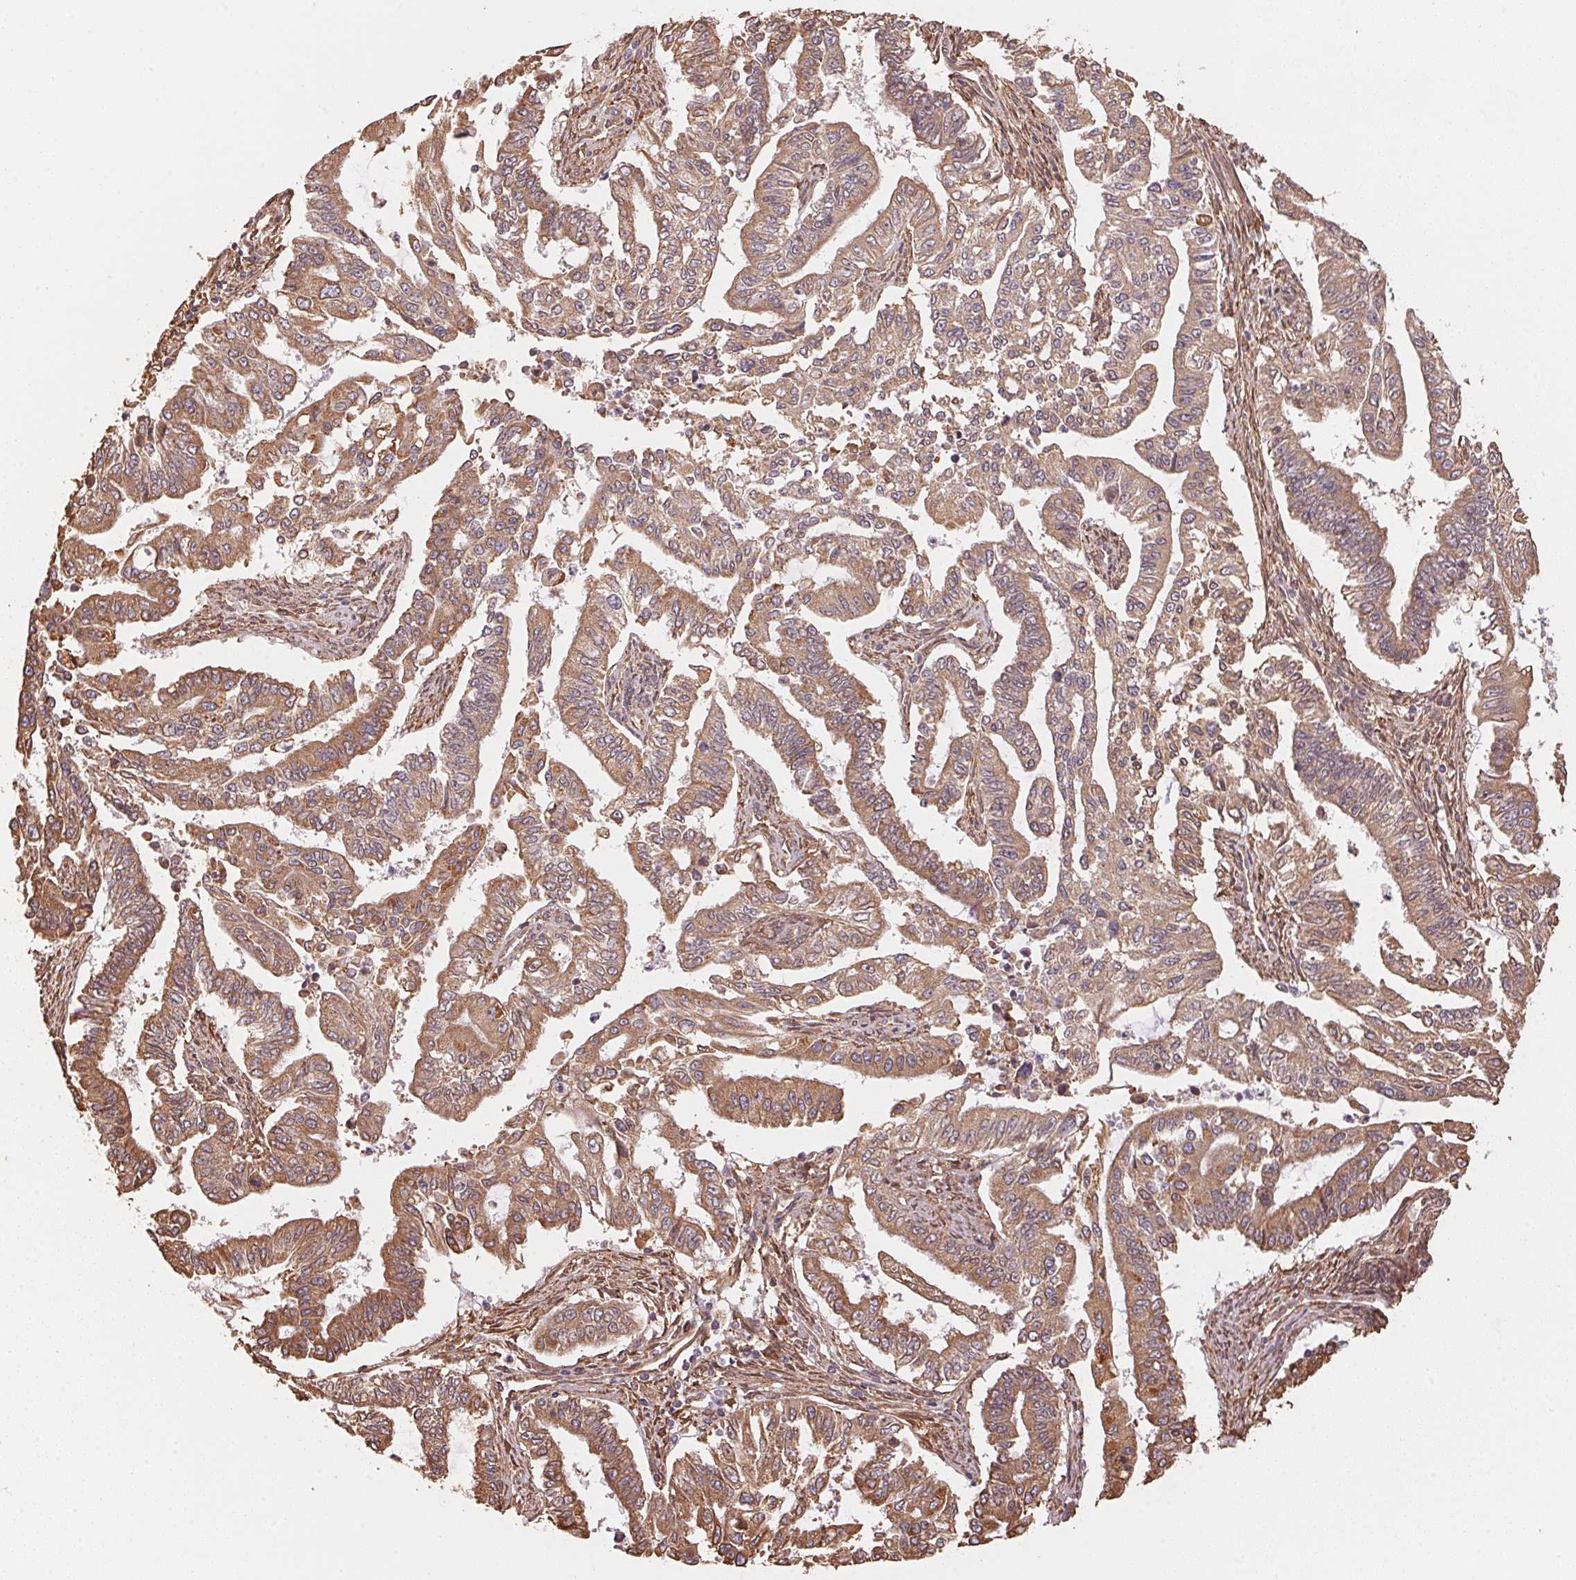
{"staining": {"intensity": "moderate", "quantity": ">75%", "location": "cytoplasmic/membranous"}, "tissue": "endometrial cancer", "cell_type": "Tumor cells", "image_type": "cancer", "snomed": [{"axis": "morphology", "description": "Adenocarcinoma, NOS"}, {"axis": "topography", "description": "Uterus"}], "caption": "High-power microscopy captured an immunohistochemistry histopathology image of endometrial cancer, revealing moderate cytoplasmic/membranous staining in about >75% of tumor cells.", "gene": "C6orf163", "patient": {"sex": "female", "age": 59}}